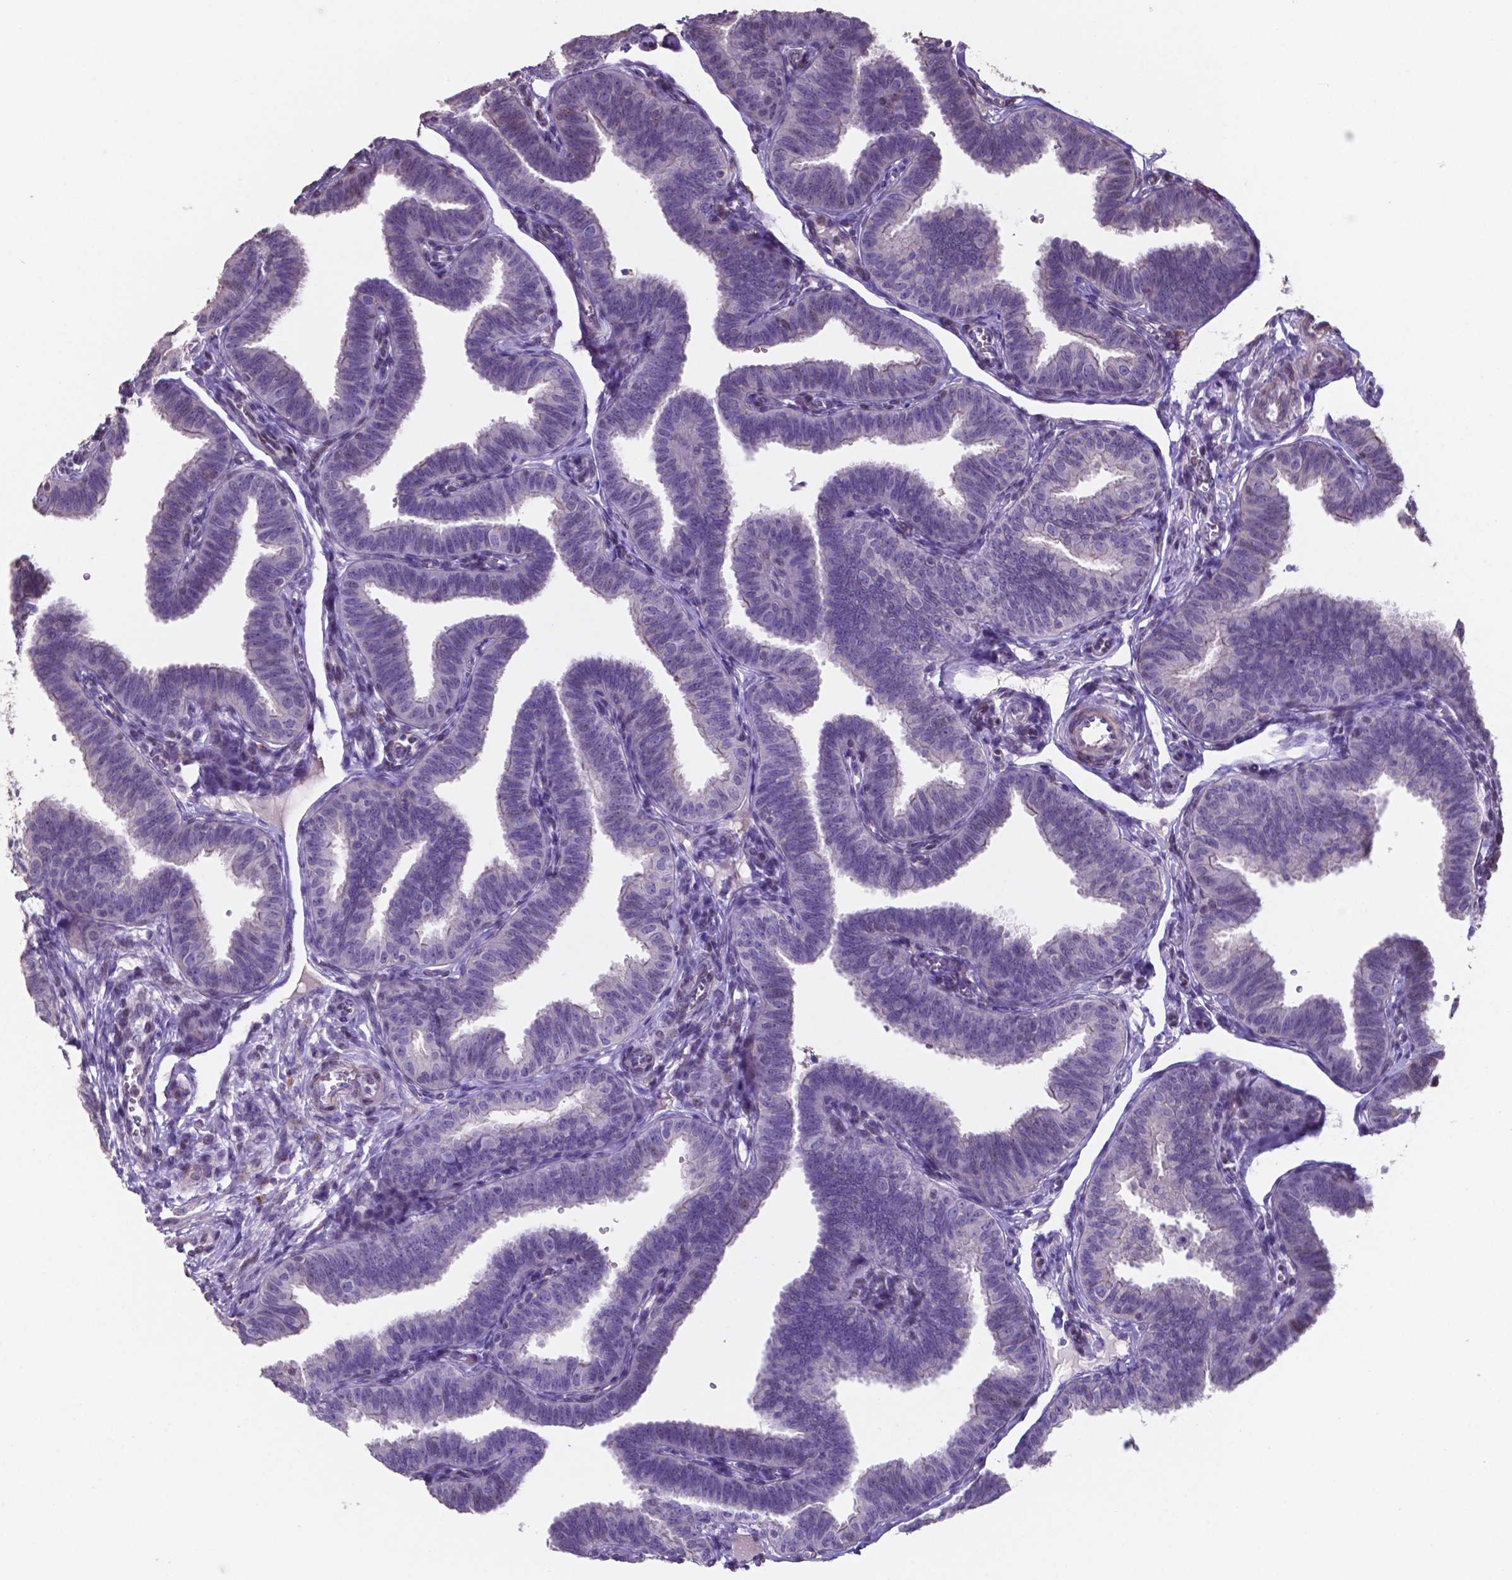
{"staining": {"intensity": "weak", "quantity": "<25%", "location": "cytoplasmic/membranous"}, "tissue": "fallopian tube", "cell_type": "Glandular cells", "image_type": "normal", "snomed": [{"axis": "morphology", "description": "Normal tissue, NOS"}, {"axis": "topography", "description": "Fallopian tube"}], "caption": "DAB (3,3'-diaminobenzidine) immunohistochemical staining of benign human fallopian tube reveals no significant positivity in glandular cells. (DAB (3,3'-diaminobenzidine) immunohistochemistry visualized using brightfield microscopy, high magnification).", "gene": "MLC1", "patient": {"sex": "female", "age": 25}}